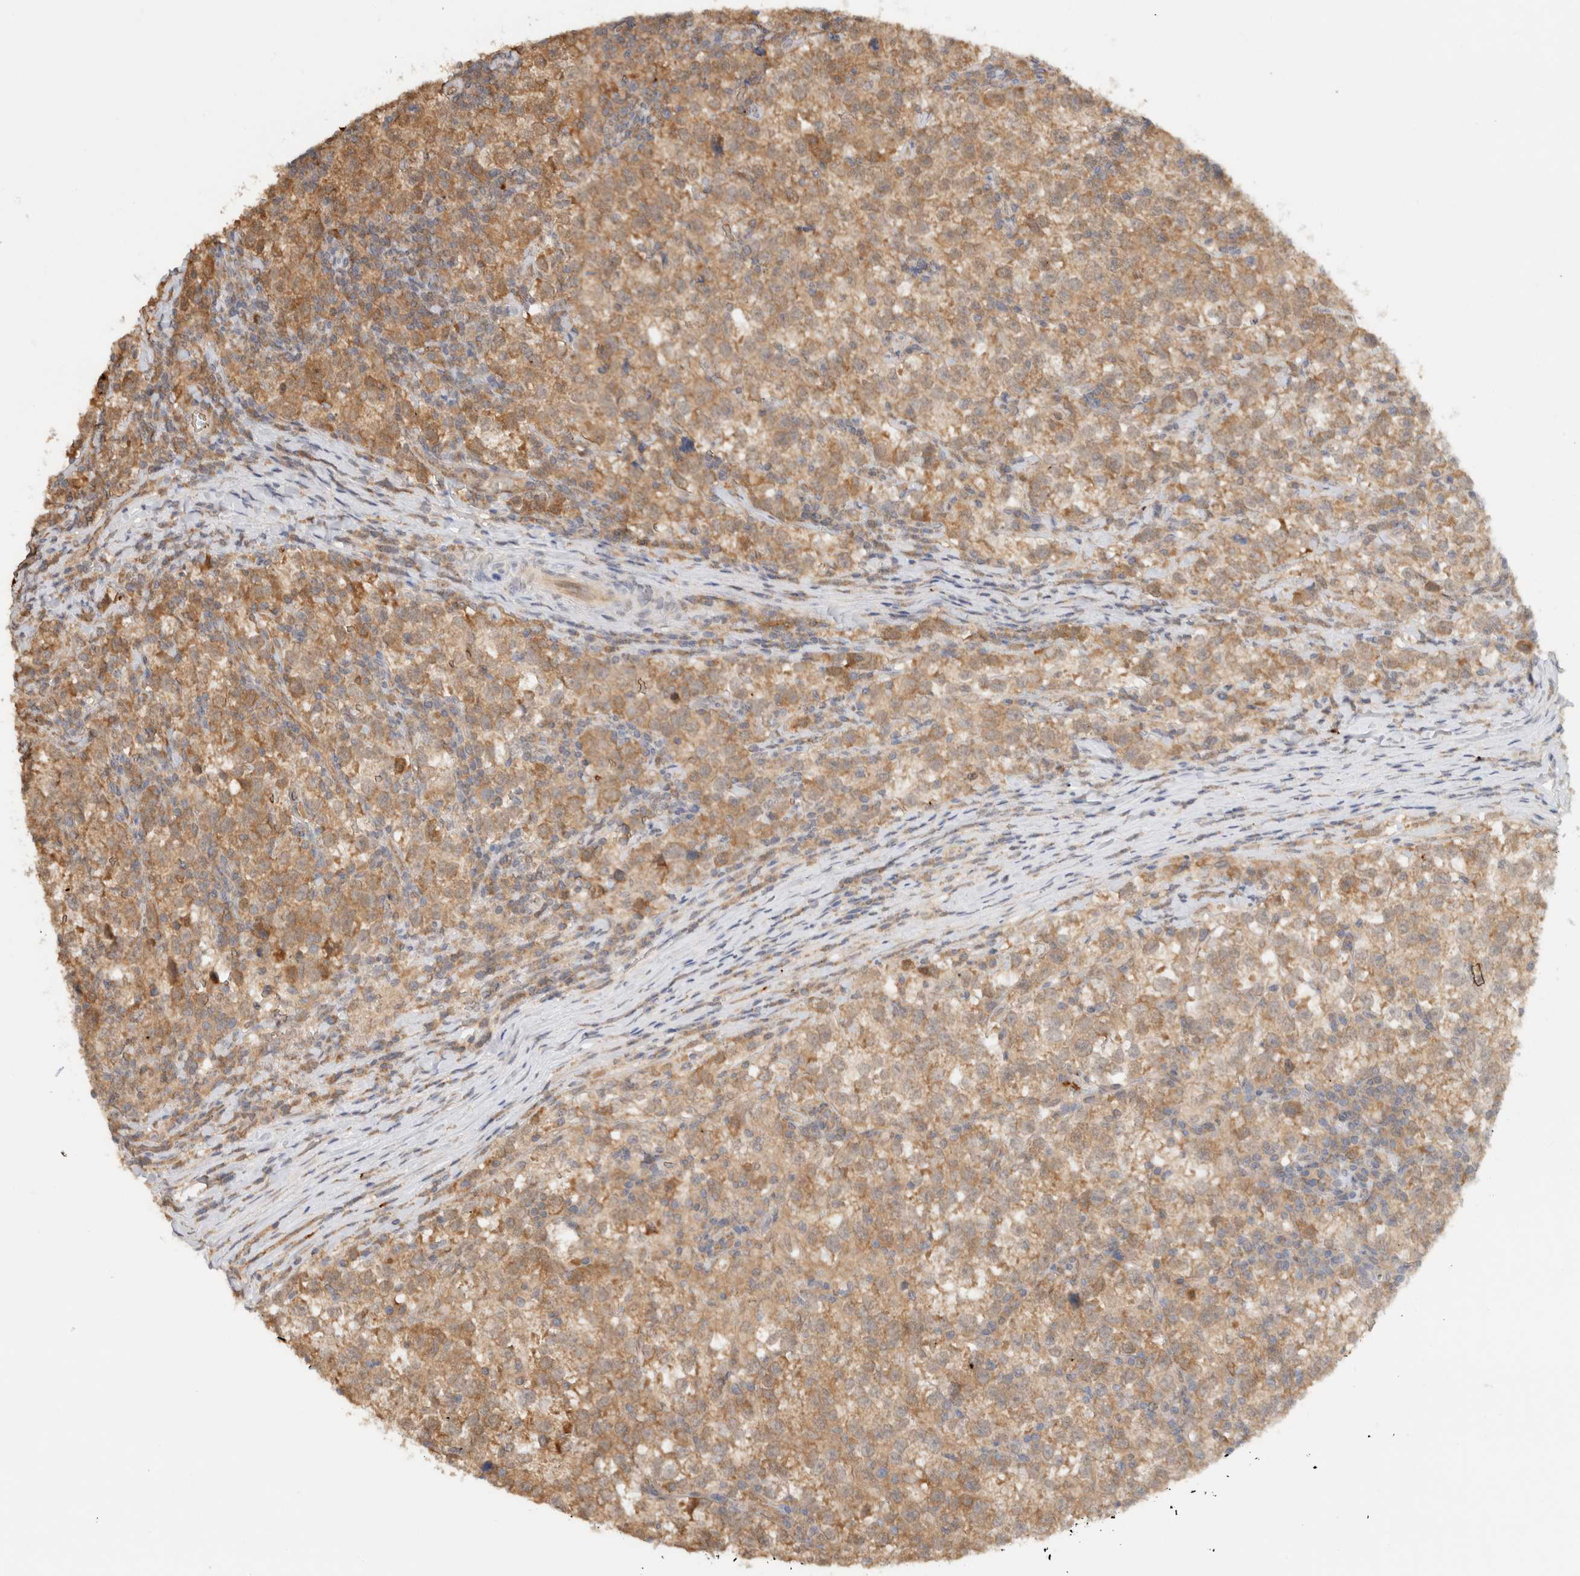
{"staining": {"intensity": "moderate", "quantity": ">75%", "location": "cytoplasmic/membranous"}, "tissue": "testis cancer", "cell_type": "Tumor cells", "image_type": "cancer", "snomed": [{"axis": "morphology", "description": "Normal tissue, NOS"}, {"axis": "morphology", "description": "Seminoma, NOS"}, {"axis": "topography", "description": "Testis"}], "caption": "A brown stain labels moderate cytoplasmic/membranous expression of a protein in testis cancer (seminoma) tumor cells.", "gene": "CA13", "patient": {"sex": "male", "age": 43}}